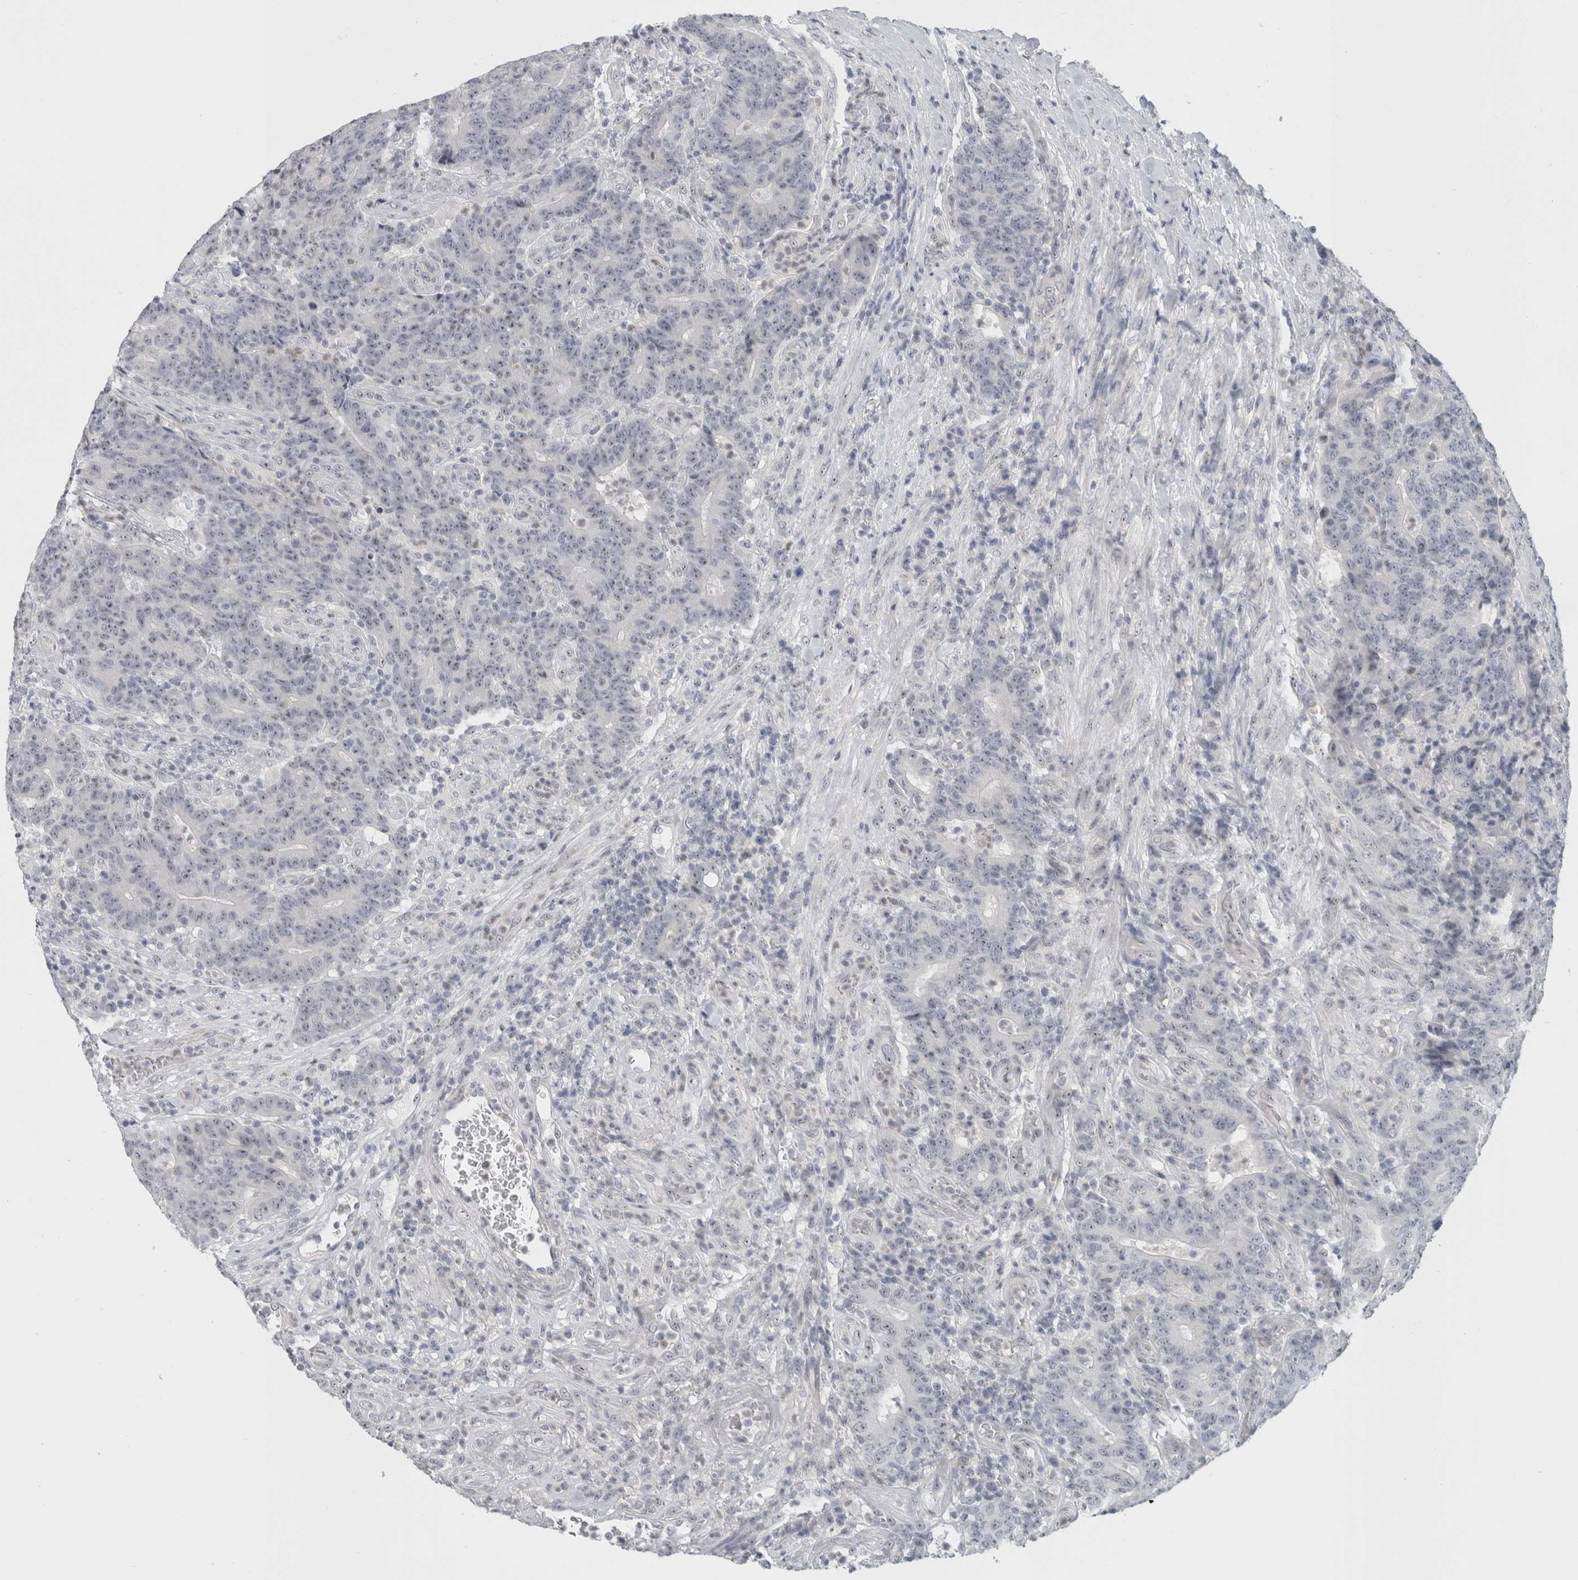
{"staining": {"intensity": "negative", "quantity": "none", "location": "none"}, "tissue": "colorectal cancer", "cell_type": "Tumor cells", "image_type": "cancer", "snomed": [{"axis": "morphology", "description": "Normal tissue, NOS"}, {"axis": "morphology", "description": "Adenocarcinoma, NOS"}, {"axis": "topography", "description": "Colon"}], "caption": "High power microscopy image of an immunohistochemistry micrograph of colorectal cancer, revealing no significant expression in tumor cells. (IHC, brightfield microscopy, high magnification).", "gene": "FMR1NB", "patient": {"sex": "female", "age": 75}}